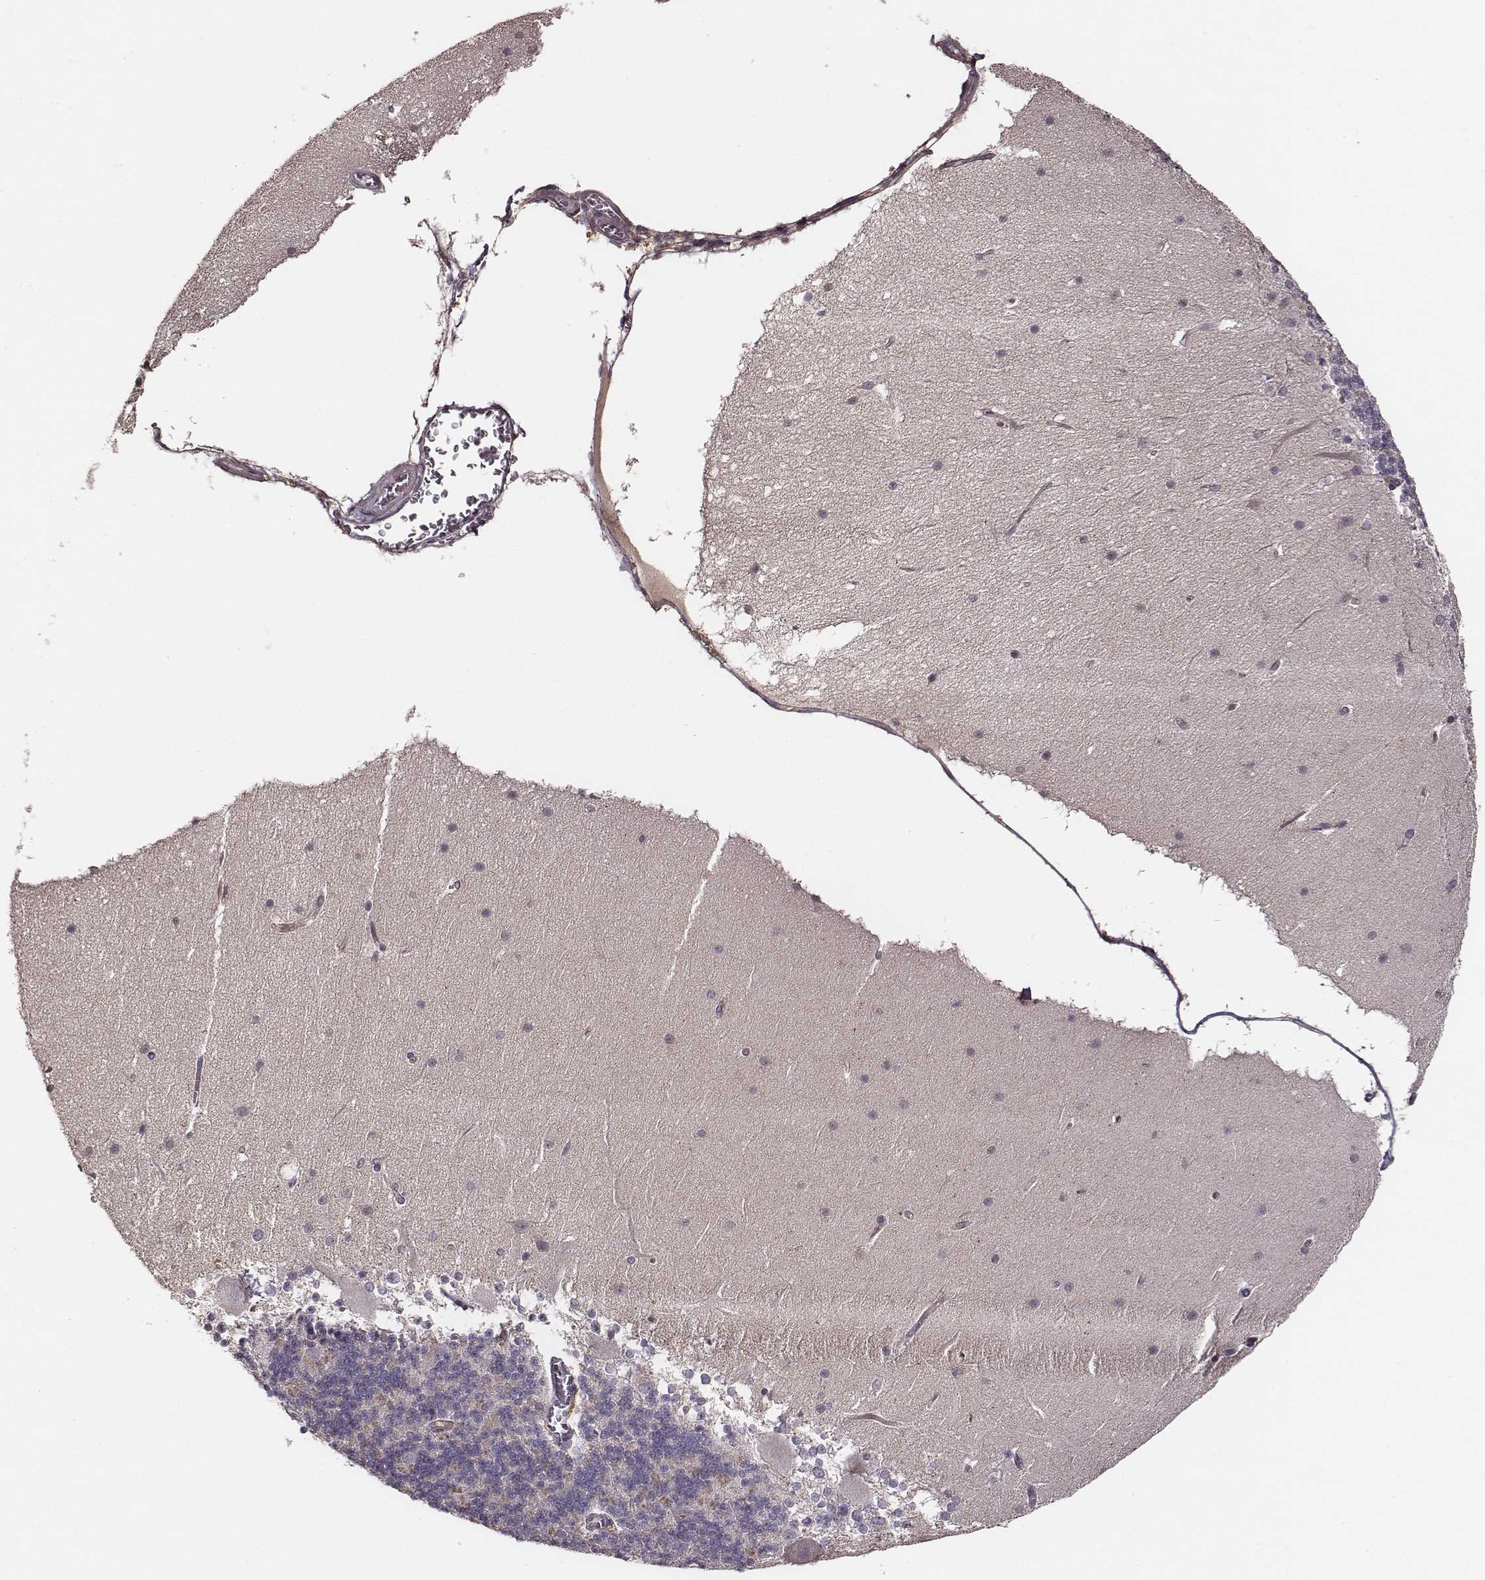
{"staining": {"intensity": "negative", "quantity": "none", "location": "none"}, "tissue": "cerebellum", "cell_type": "Cells in granular layer", "image_type": "normal", "snomed": [{"axis": "morphology", "description": "Normal tissue, NOS"}, {"axis": "topography", "description": "Cerebellum"}], "caption": "This is an IHC photomicrograph of unremarkable human cerebellum. There is no staining in cells in granular layer.", "gene": "VPS26A", "patient": {"sex": "female", "age": 19}}